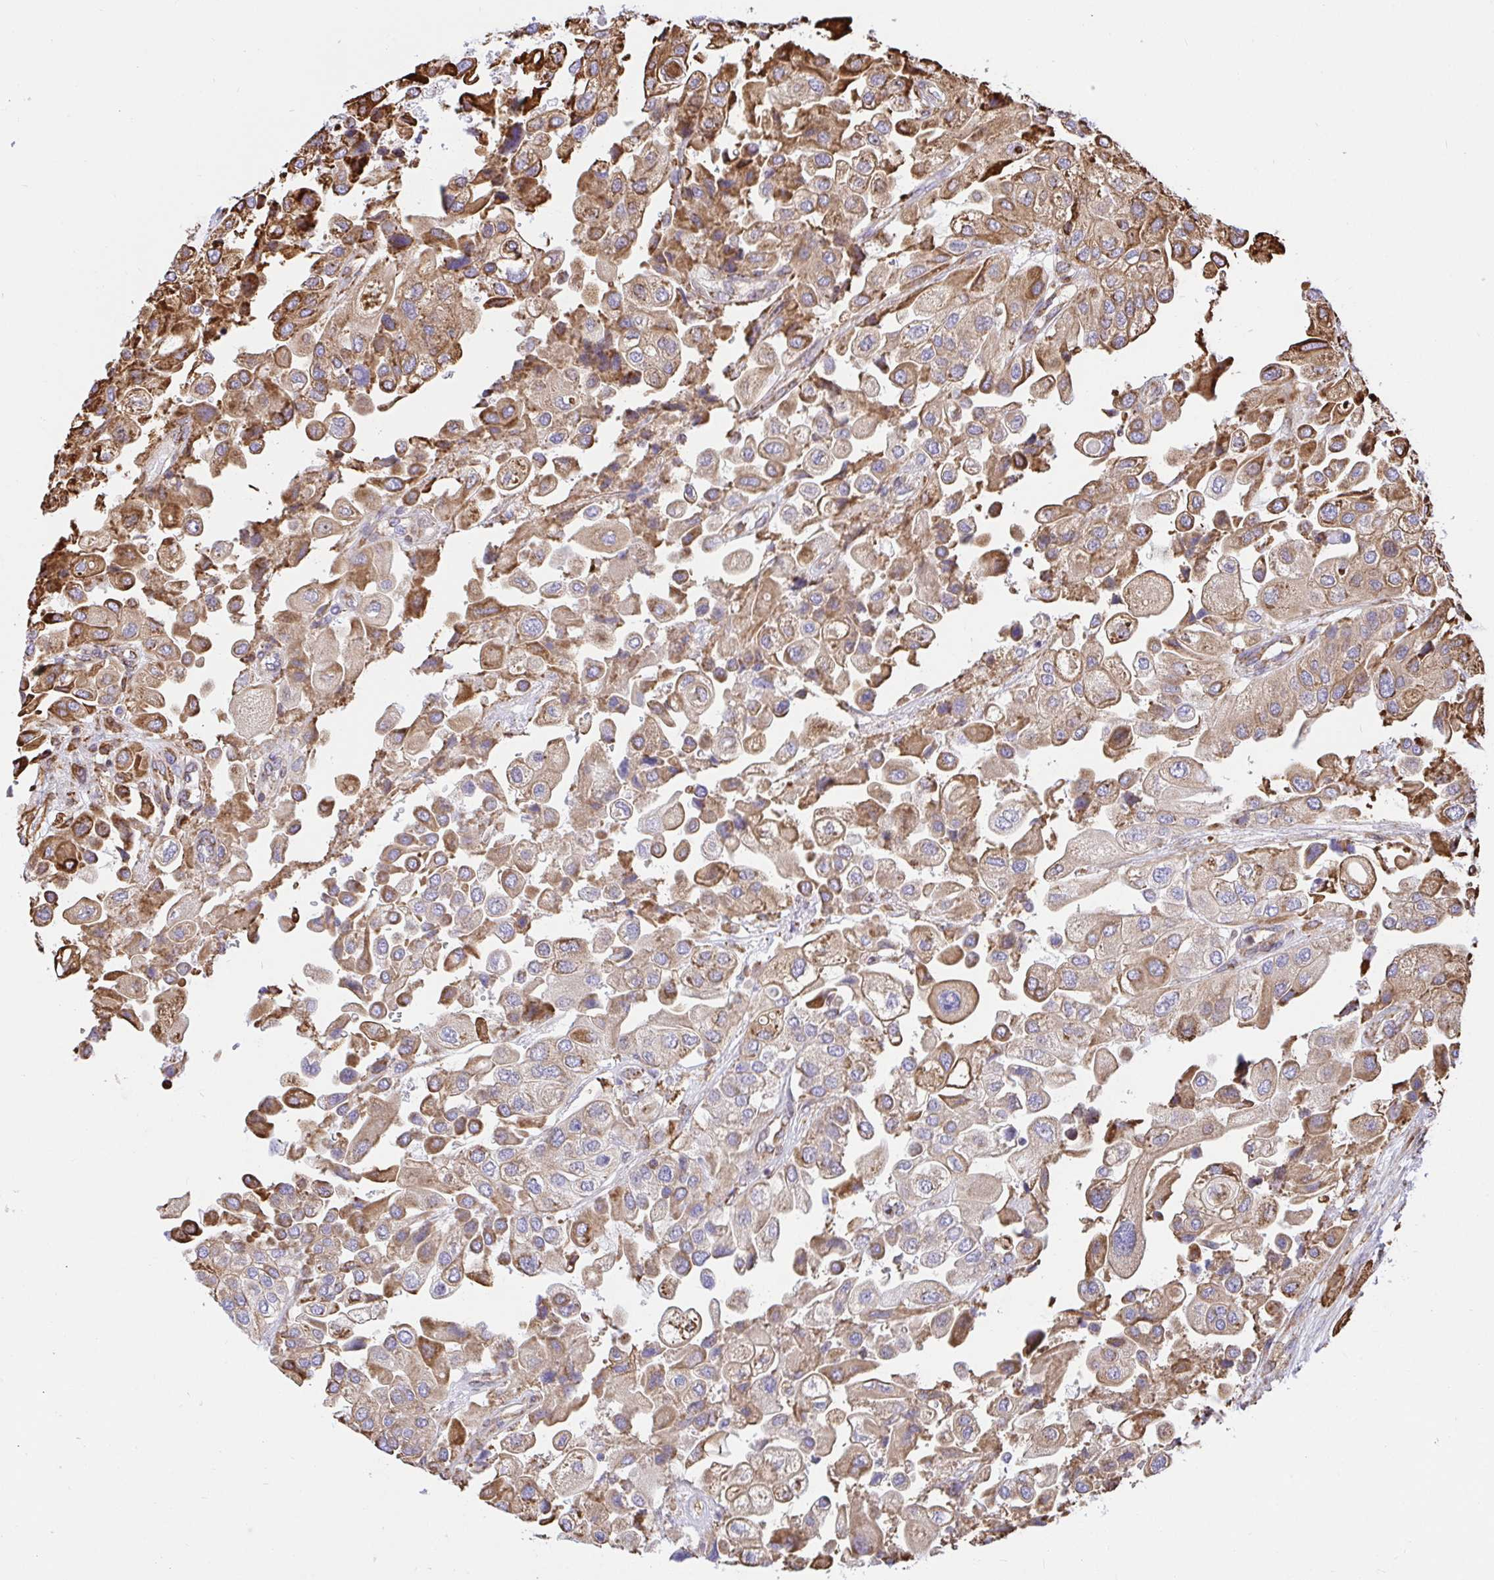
{"staining": {"intensity": "moderate", "quantity": "25%-75%", "location": "cytoplasmic/membranous"}, "tissue": "urothelial cancer", "cell_type": "Tumor cells", "image_type": "cancer", "snomed": [{"axis": "morphology", "description": "Urothelial carcinoma, High grade"}, {"axis": "topography", "description": "Urinary bladder"}], "caption": "This is a histology image of IHC staining of urothelial cancer, which shows moderate positivity in the cytoplasmic/membranous of tumor cells.", "gene": "CLGN", "patient": {"sex": "female", "age": 64}}